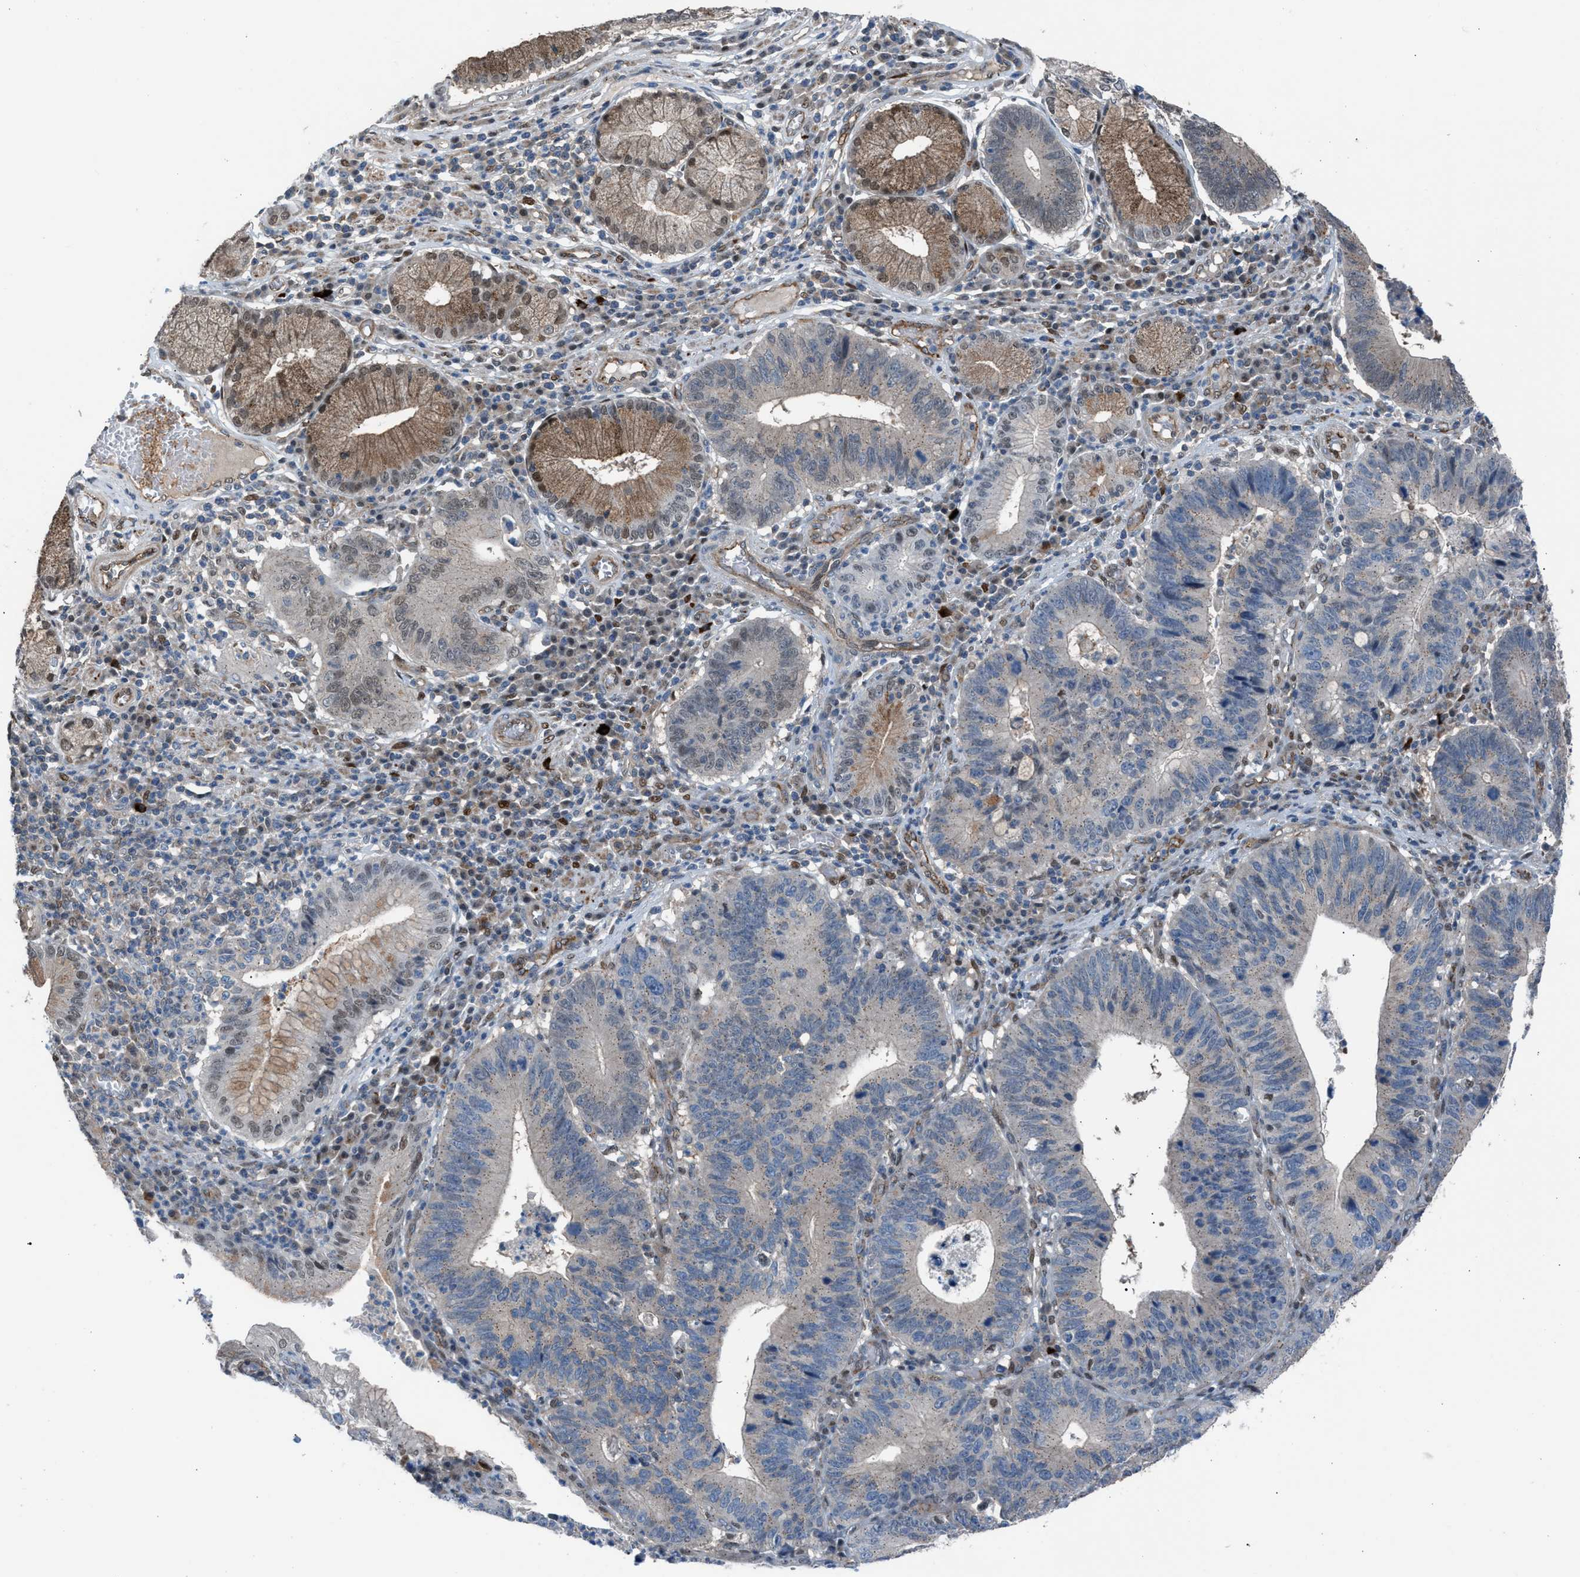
{"staining": {"intensity": "weak", "quantity": "<25%", "location": "nuclear"}, "tissue": "stomach cancer", "cell_type": "Tumor cells", "image_type": "cancer", "snomed": [{"axis": "morphology", "description": "Adenocarcinoma, NOS"}, {"axis": "topography", "description": "Stomach"}], "caption": "Immunohistochemistry (IHC) histopathology image of stomach cancer (adenocarcinoma) stained for a protein (brown), which exhibits no positivity in tumor cells.", "gene": "CRTC1", "patient": {"sex": "male", "age": 59}}